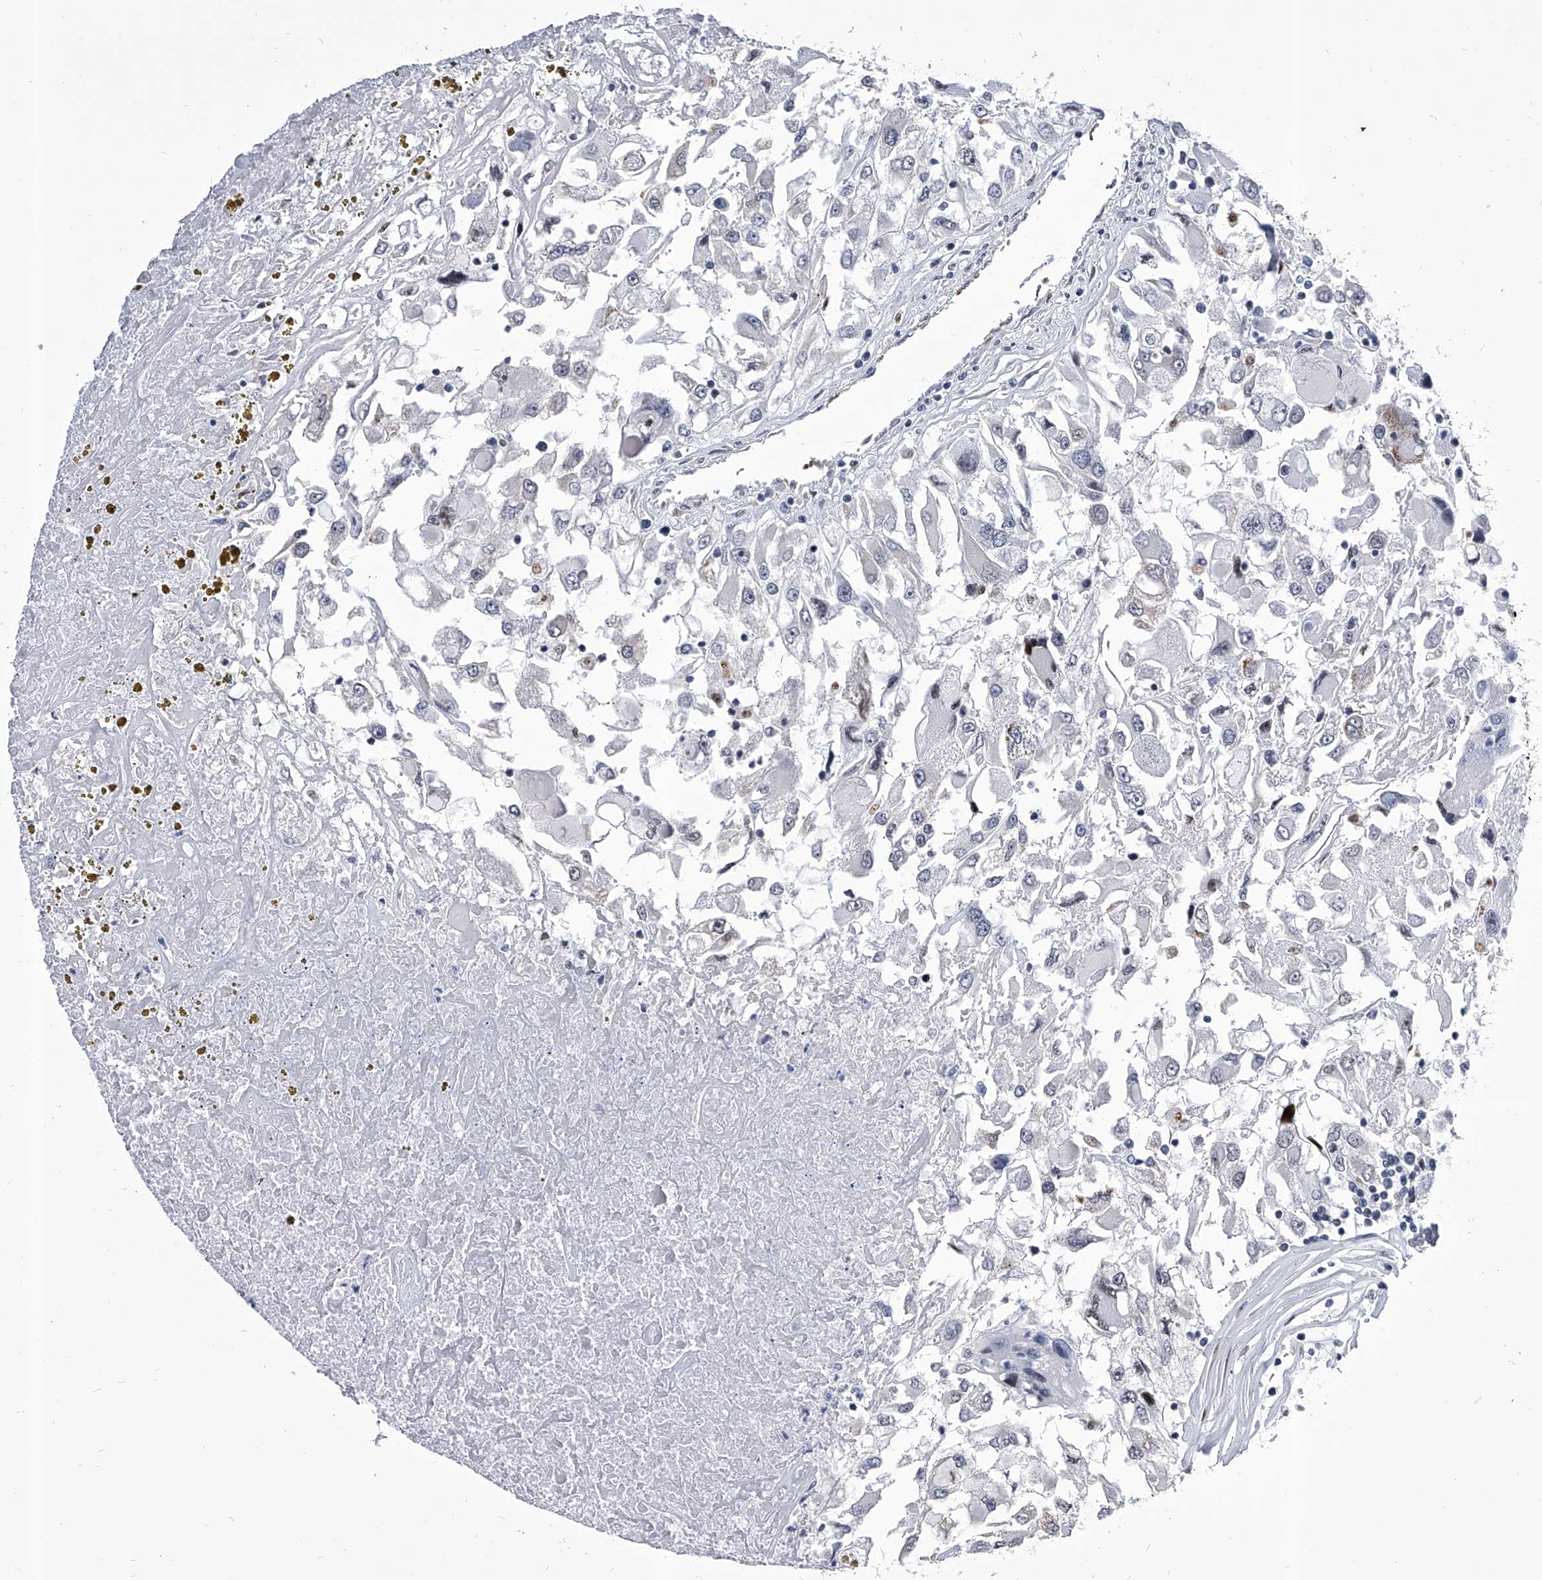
{"staining": {"intensity": "weak", "quantity": "<25%", "location": "nuclear"}, "tissue": "renal cancer", "cell_type": "Tumor cells", "image_type": "cancer", "snomed": [{"axis": "morphology", "description": "Adenocarcinoma, NOS"}, {"axis": "topography", "description": "Kidney"}], "caption": "The photomicrograph shows no staining of tumor cells in renal cancer (adenocarcinoma). Nuclei are stained in blue.", "gene": "CMTR1", "patient": {"sex": "female", "age": 52}}